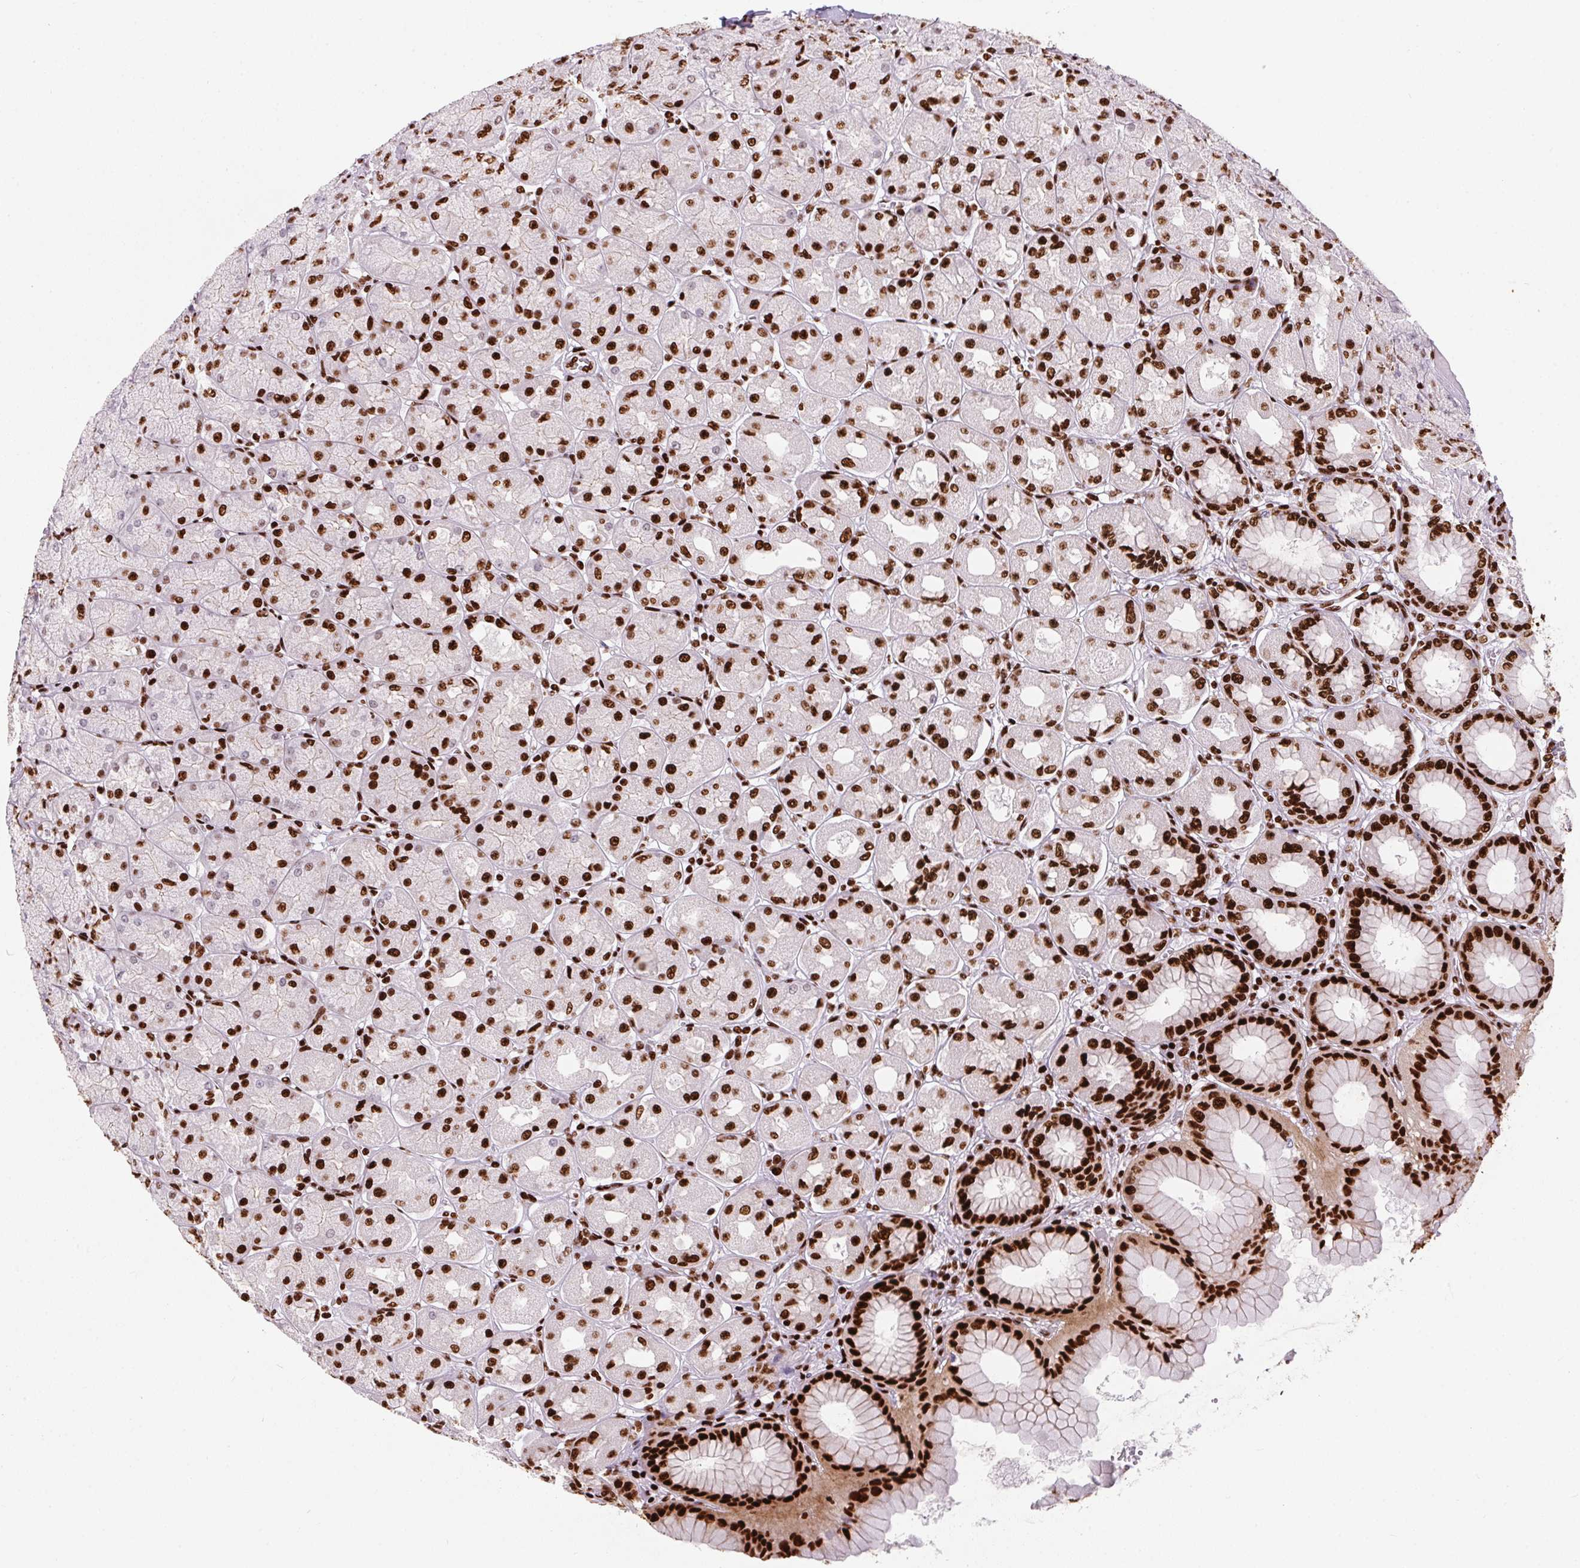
{"staining": {"intensity": "strong", "quantity": "25%-75%", "location": "nuclear"}, "tissue": "stomach", "cell_type": "Glandular cells", "image_type": "normal", "snomed": [{"axis": "morphology", "description": "Normal tissue, NOS"}, {"axis": "topography", "description": "Stomach, upper"}], "caption": "Stomach stained for a protein reveals strong nuclear positivity in glandular cells. The staining was performed using DAB, with brown indicating positive protein expression. Nuclei are stained blue with hematoxylin.", "gene": "PAGE3", "patient": {"sex": "female", "age": 56}}